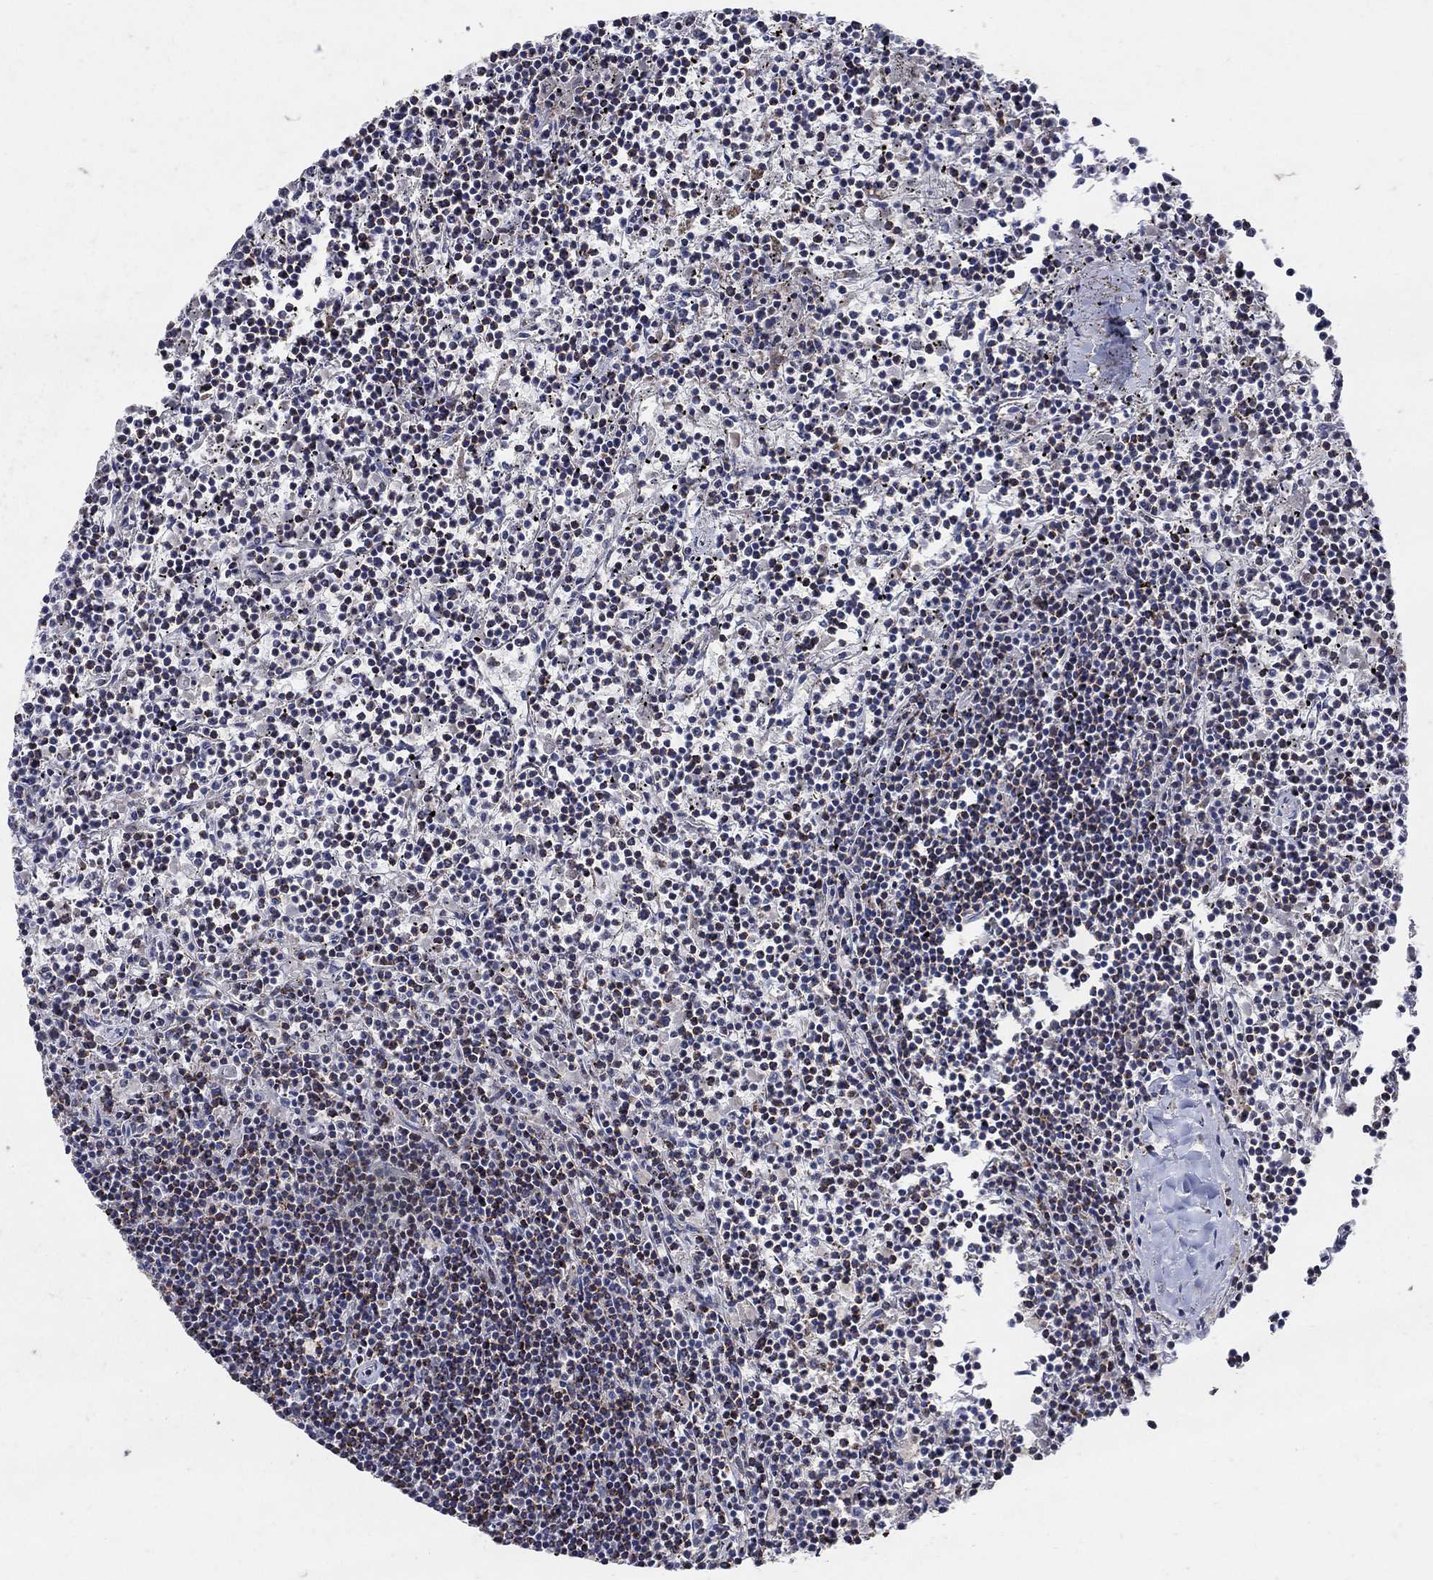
{"staining": {"intensity": "negative", "quantity": "none", "location": "none"}, "tissue": "lymphoma", "cell_type": "Tumor cells", "image_type": "cancer", "snomed": [{"axis": "morphology", "description": "Malignant lymphoma, non-Hodgkin's type, Low grade"}, {"axis": "topography", "description": "Spleen"}], "caption": "IHC histopathology image of neoplastic tissue: human malignant lymphoma, non-Hodgkin's type (low-grade) stained with DAB (3,3'-diaminobenzidine) reveals no significant protein staining in tumor cells.", "gene": "HMX2", "patient": {"sex": "female", "age": 19}}